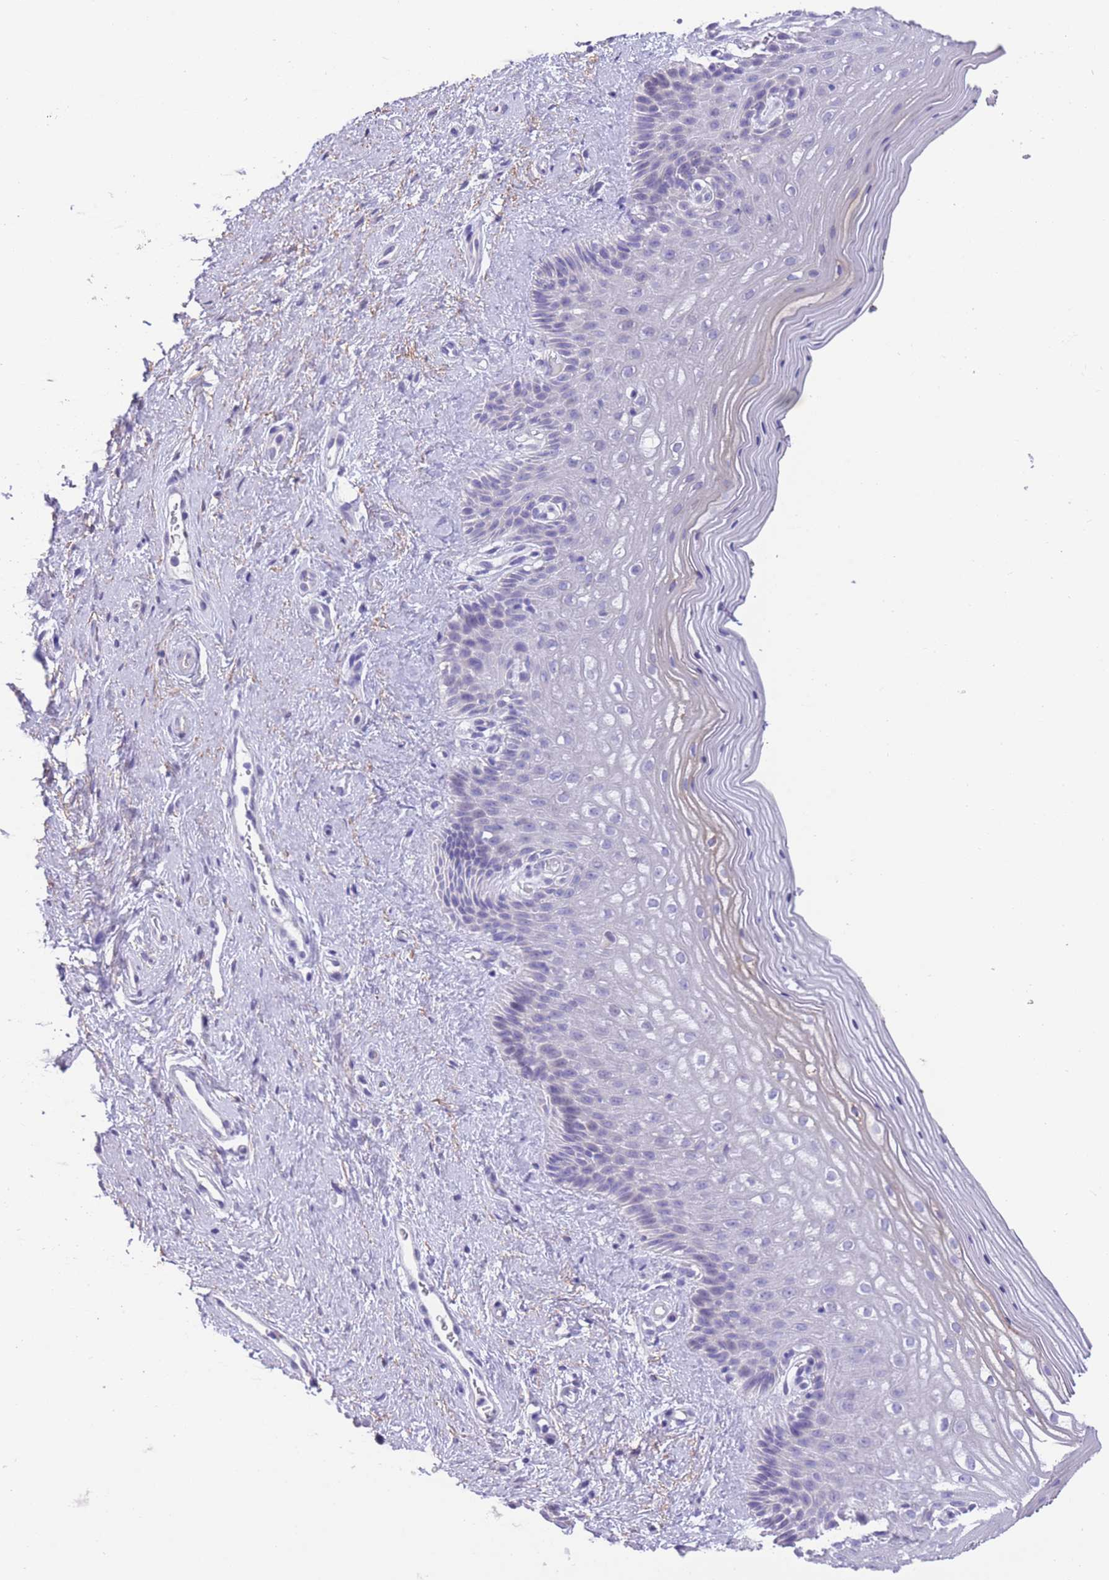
{"staining": {"intensity": "negative", "quantity": "none", "location": "none"}, "tissue": "vagina", "cell_type": "Squamous epithelial cells", "image_type": "normal", "snomed": [{"axis": "morphology", "description": "Normal tissue, NOS"}, {"axis": "topography", "description": "Vagina"}], "caption": "IHC photomicrograph of normal vagina: human vagina stained with DAB (3,3'-diaminobenzidine) demonstrates no significant protein positivity in squamous epithelial cells.", "gene": "RAI2", "patient": {"sex": "female", "age": 47}}